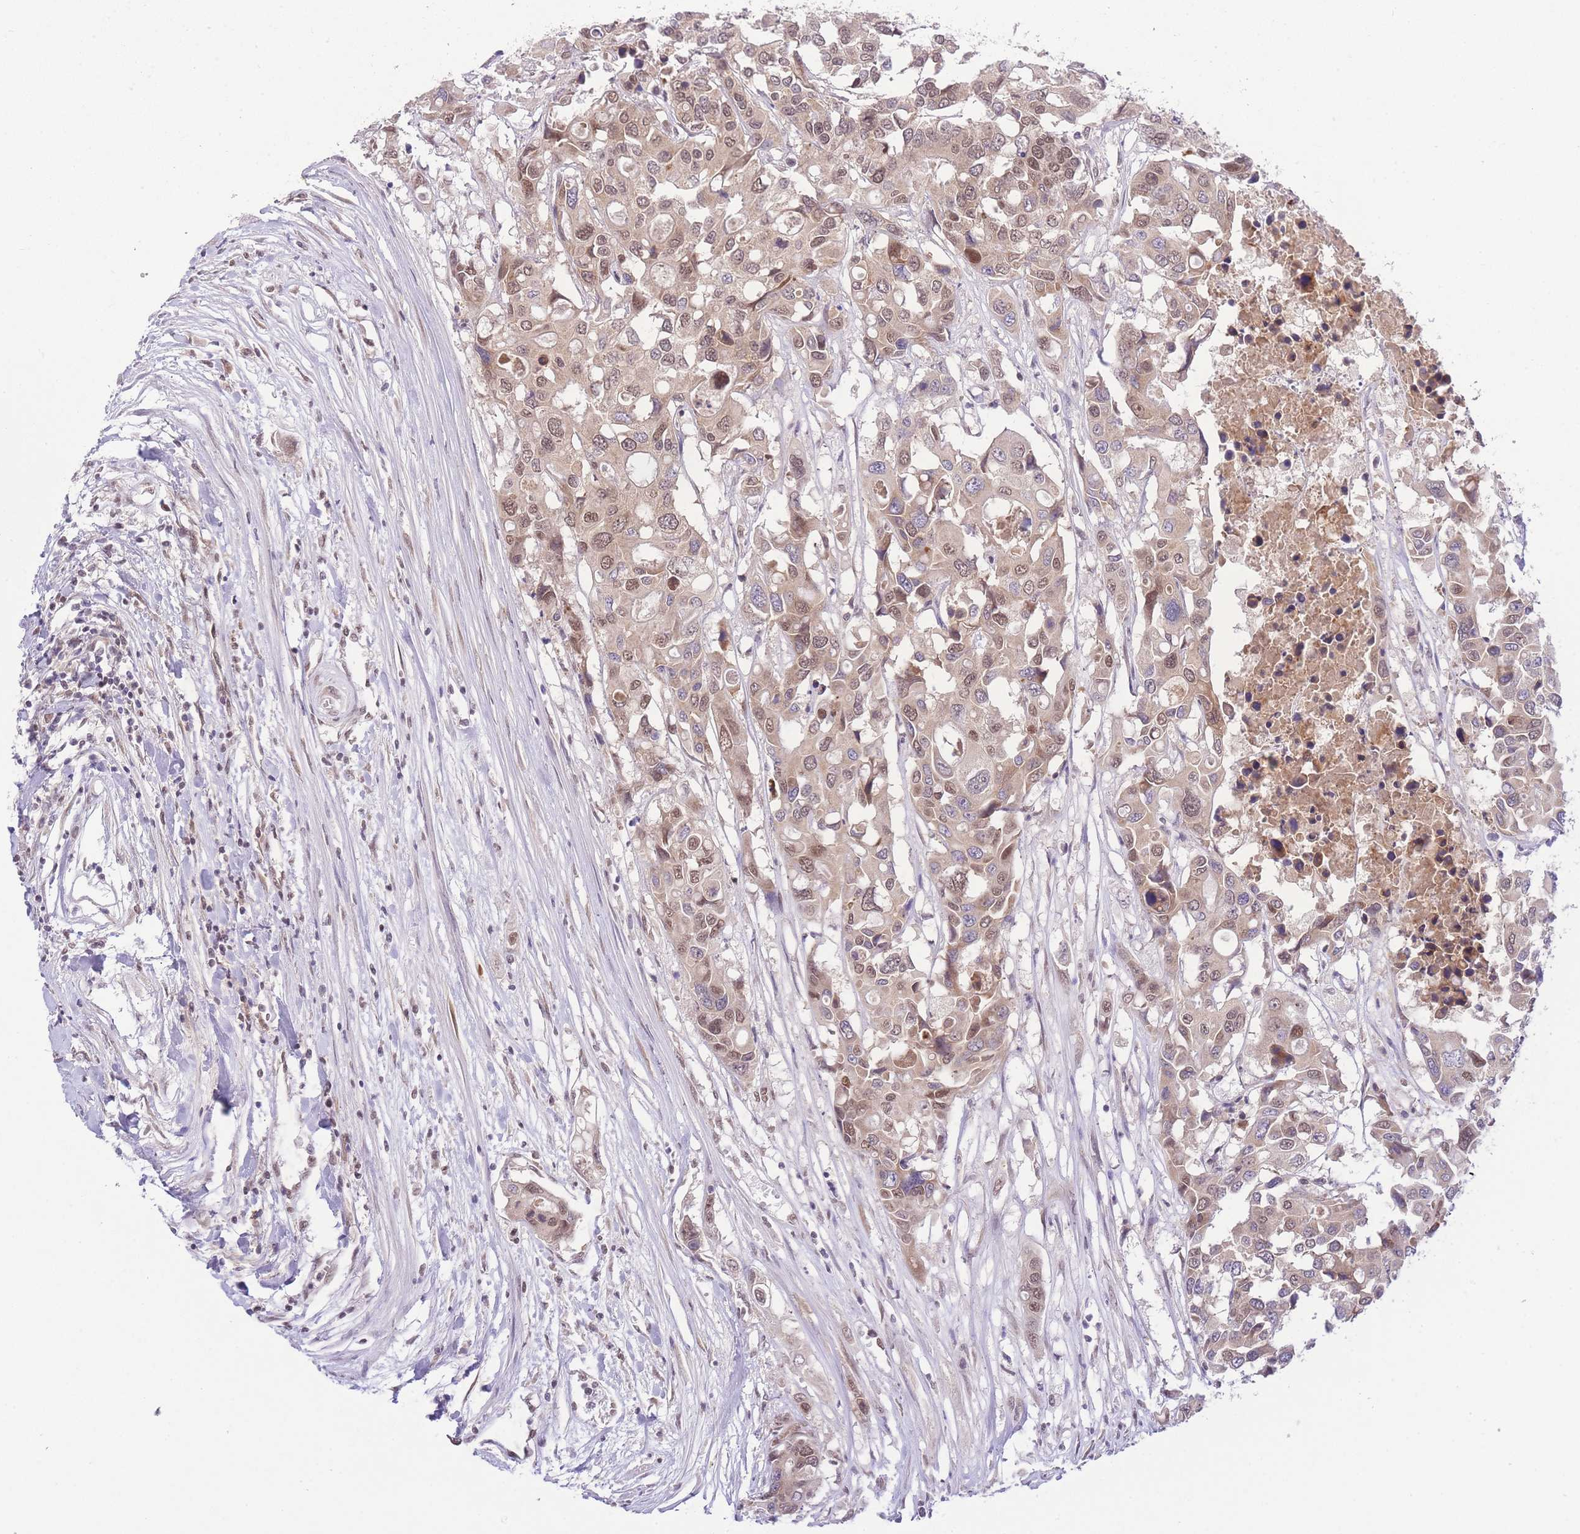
{"staining": {"intensity": "moderate", "quantity": "25%-75%", "location": "nuclear"}, "tissue": "colorectal cancer", "cell_type": "Tumor cells", "image_type": "cancer", "snomed": [{"axis": "morphology", "description": "Adenocarcinoma, NOS"}, {"axis": "topography", "description": "Colon"}], "caption": "Immunohistochemical staining of adenocarcinoma (colorectal) demonstrates moderate nuclear protein staining in about 25%-75% of tumor cells. Nuclei are stained in blue.", "gene": "TMED3", "patient": {"sex": "male", "age": 77}}